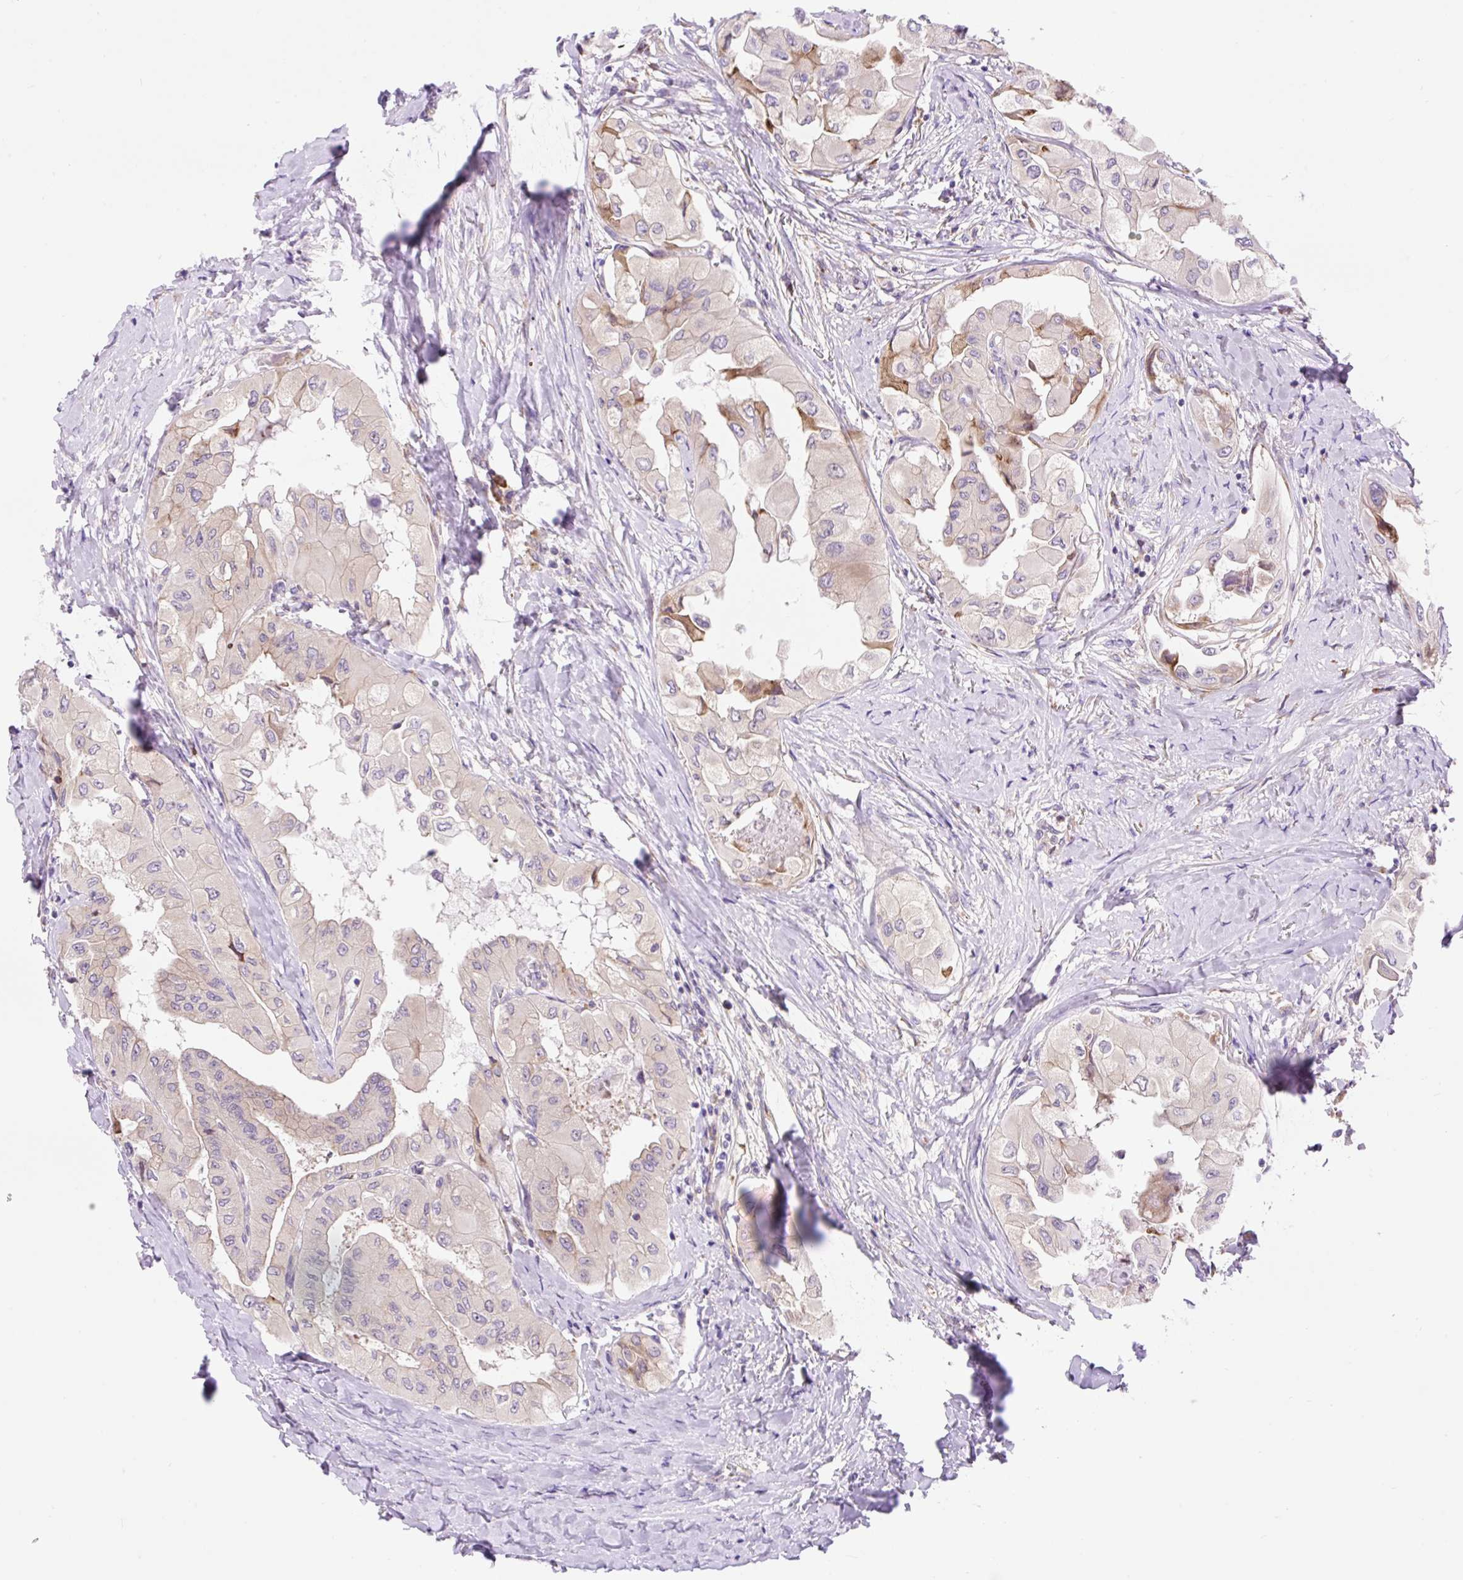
{"staining": {"intensity": "weak", "quantity": "<25%", "location": "cytoplasmic/membranous"}, "tissue": "thyroid cancer", "cell_type": "Tumor cells", "image_type": "cancer", "snomed": [{"axis": "morphology", "description": "Normal tissue, NOS"}, {"axis": "morphology", "description": "Papillary adenocarcinoma, NOS"}, {"axis": "topography", "description": "Thyroid gland"}], "caption": "DAB (3,3'-diaminobenzidine) immunohistochemical staining of papillary adenocarcinoma (thyroid) shows no significant staining in tumor cells. (Brightfield microscopy of DAB (3,3'-diaminobenzidine) IHC at high magnification).", "gene": "GPR45", "patient": {"sex": "female", "age": 59}}